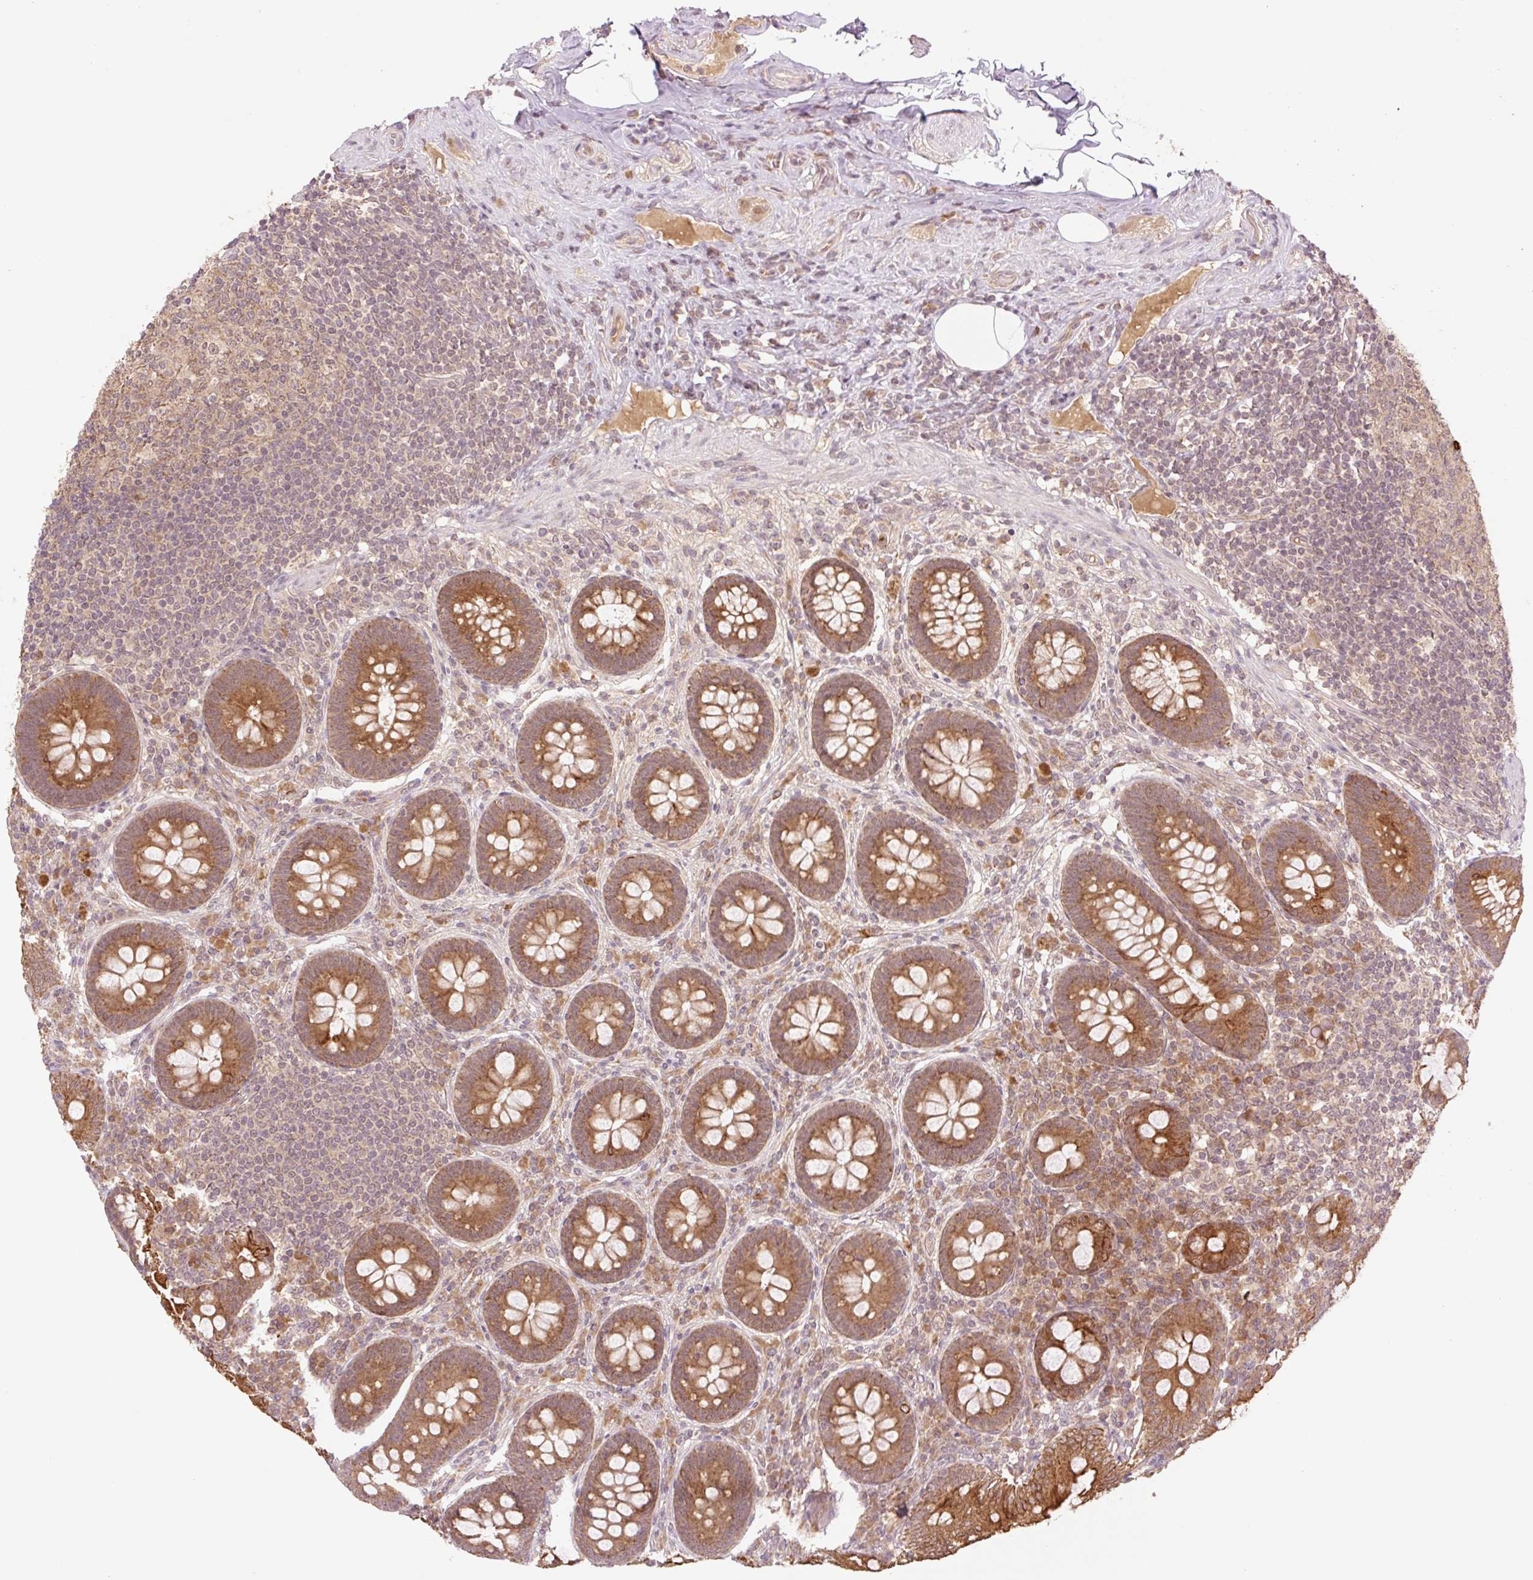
{"staining": {"intensity": "strong", "quantity": ">75%", "location": "cytoplasmic/membranous"}, "tissue": "appendix", "cell_type": "Glandular cells", "image_type": "normal", "snomed": [{"axis": "morphology", "description": "Normal tissue, NOS"}, {"axis": "topography", "description": "Appendix"}], "caption": "An image showing strong cytoplasmic/membranous expression in about >75% of glandular cells in normal appendix, as visualized by brown immunohistochemical staining.", "gene": "YJU2B", "patient": {"sex": "male", "age": 71}}